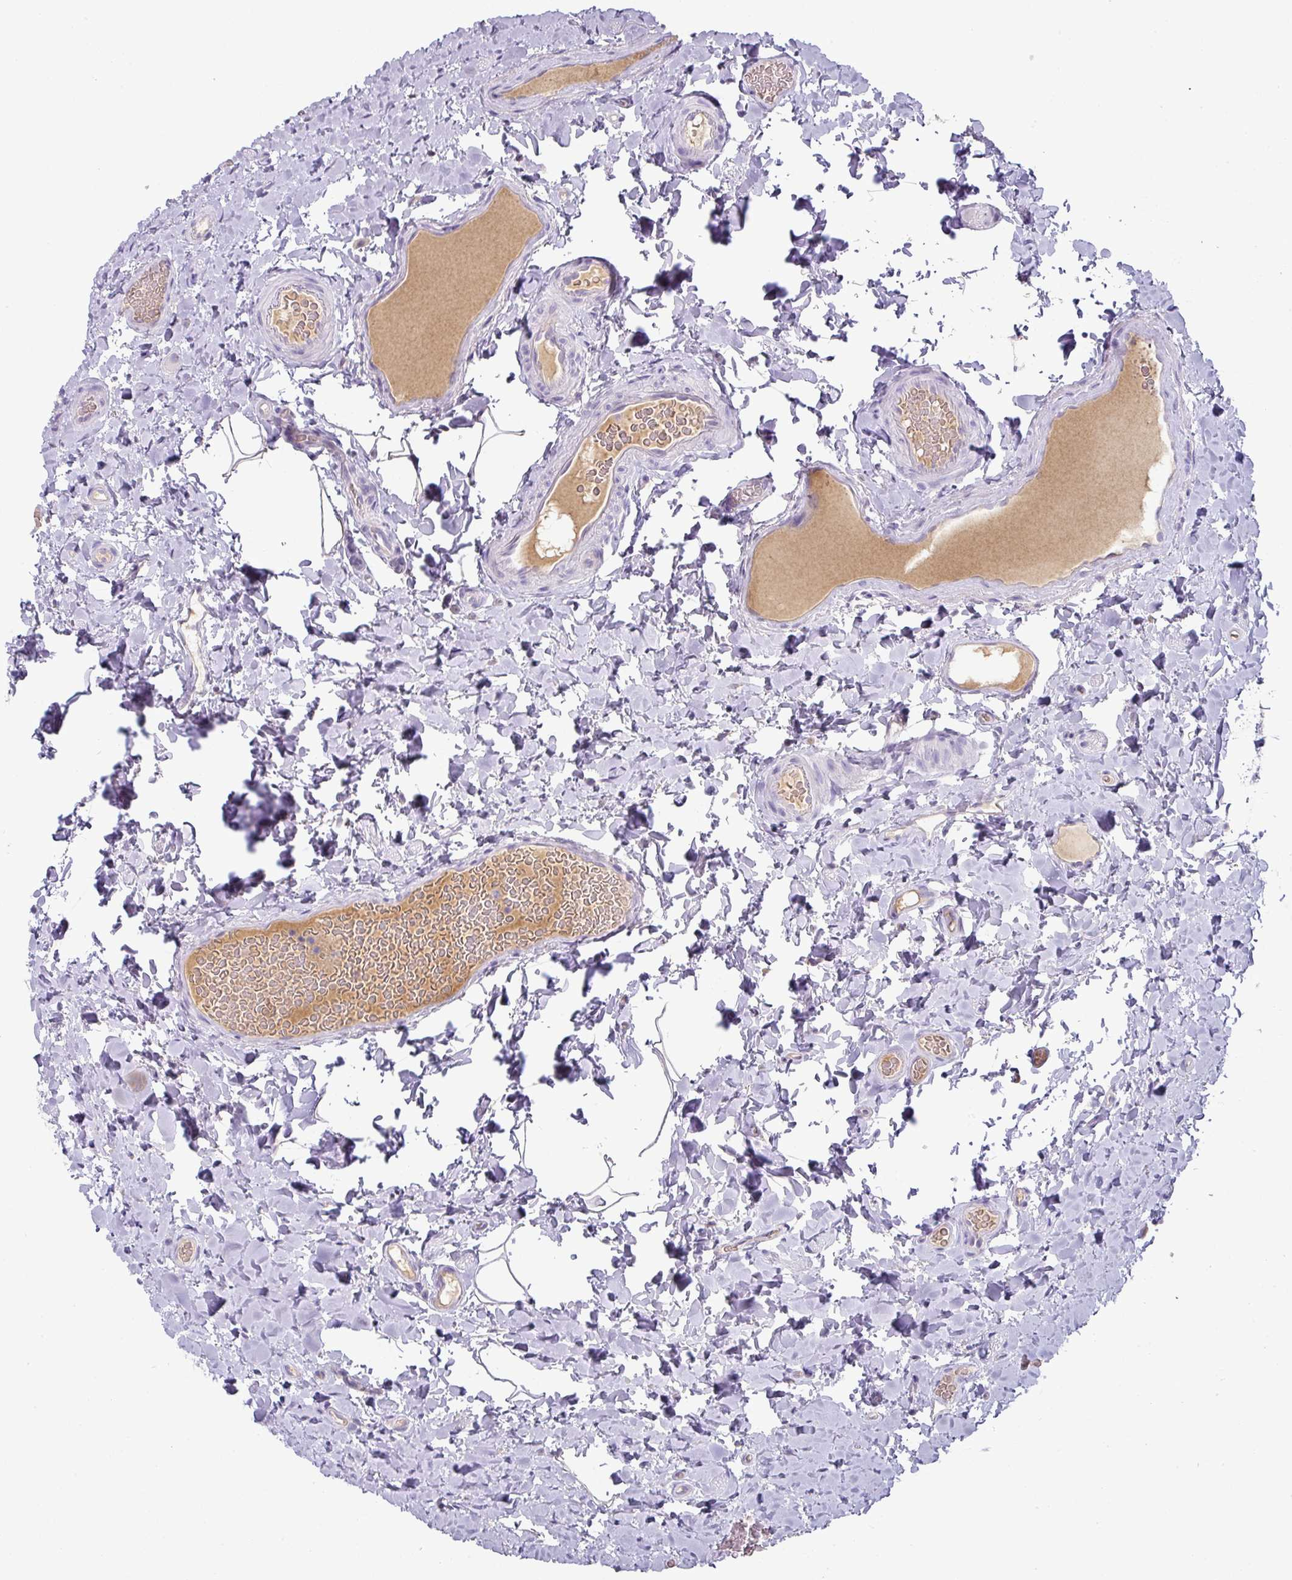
{"staining": {"intensity": "negative", "quantity": "none", "location": "none"}, "tissue": "colon", "cell_type": "Endothelial cells", "image_type": "normal", "snomed": [{"axis": "morphology", "description": "Normal tissue, NOS"}, {"axis": "topography", "description": "Colon"}], "caption": "IHC micrograph of benign human colon stained for a protein (brown), which demonstrates no positivity in endothelial cells. (Brightfield microscopy of DAB (3,3'-diaminobenzidine) immunohistochemistry at high magnification).", "gene": "FGF17", "patient": {"sex": "male", "age": 46}}